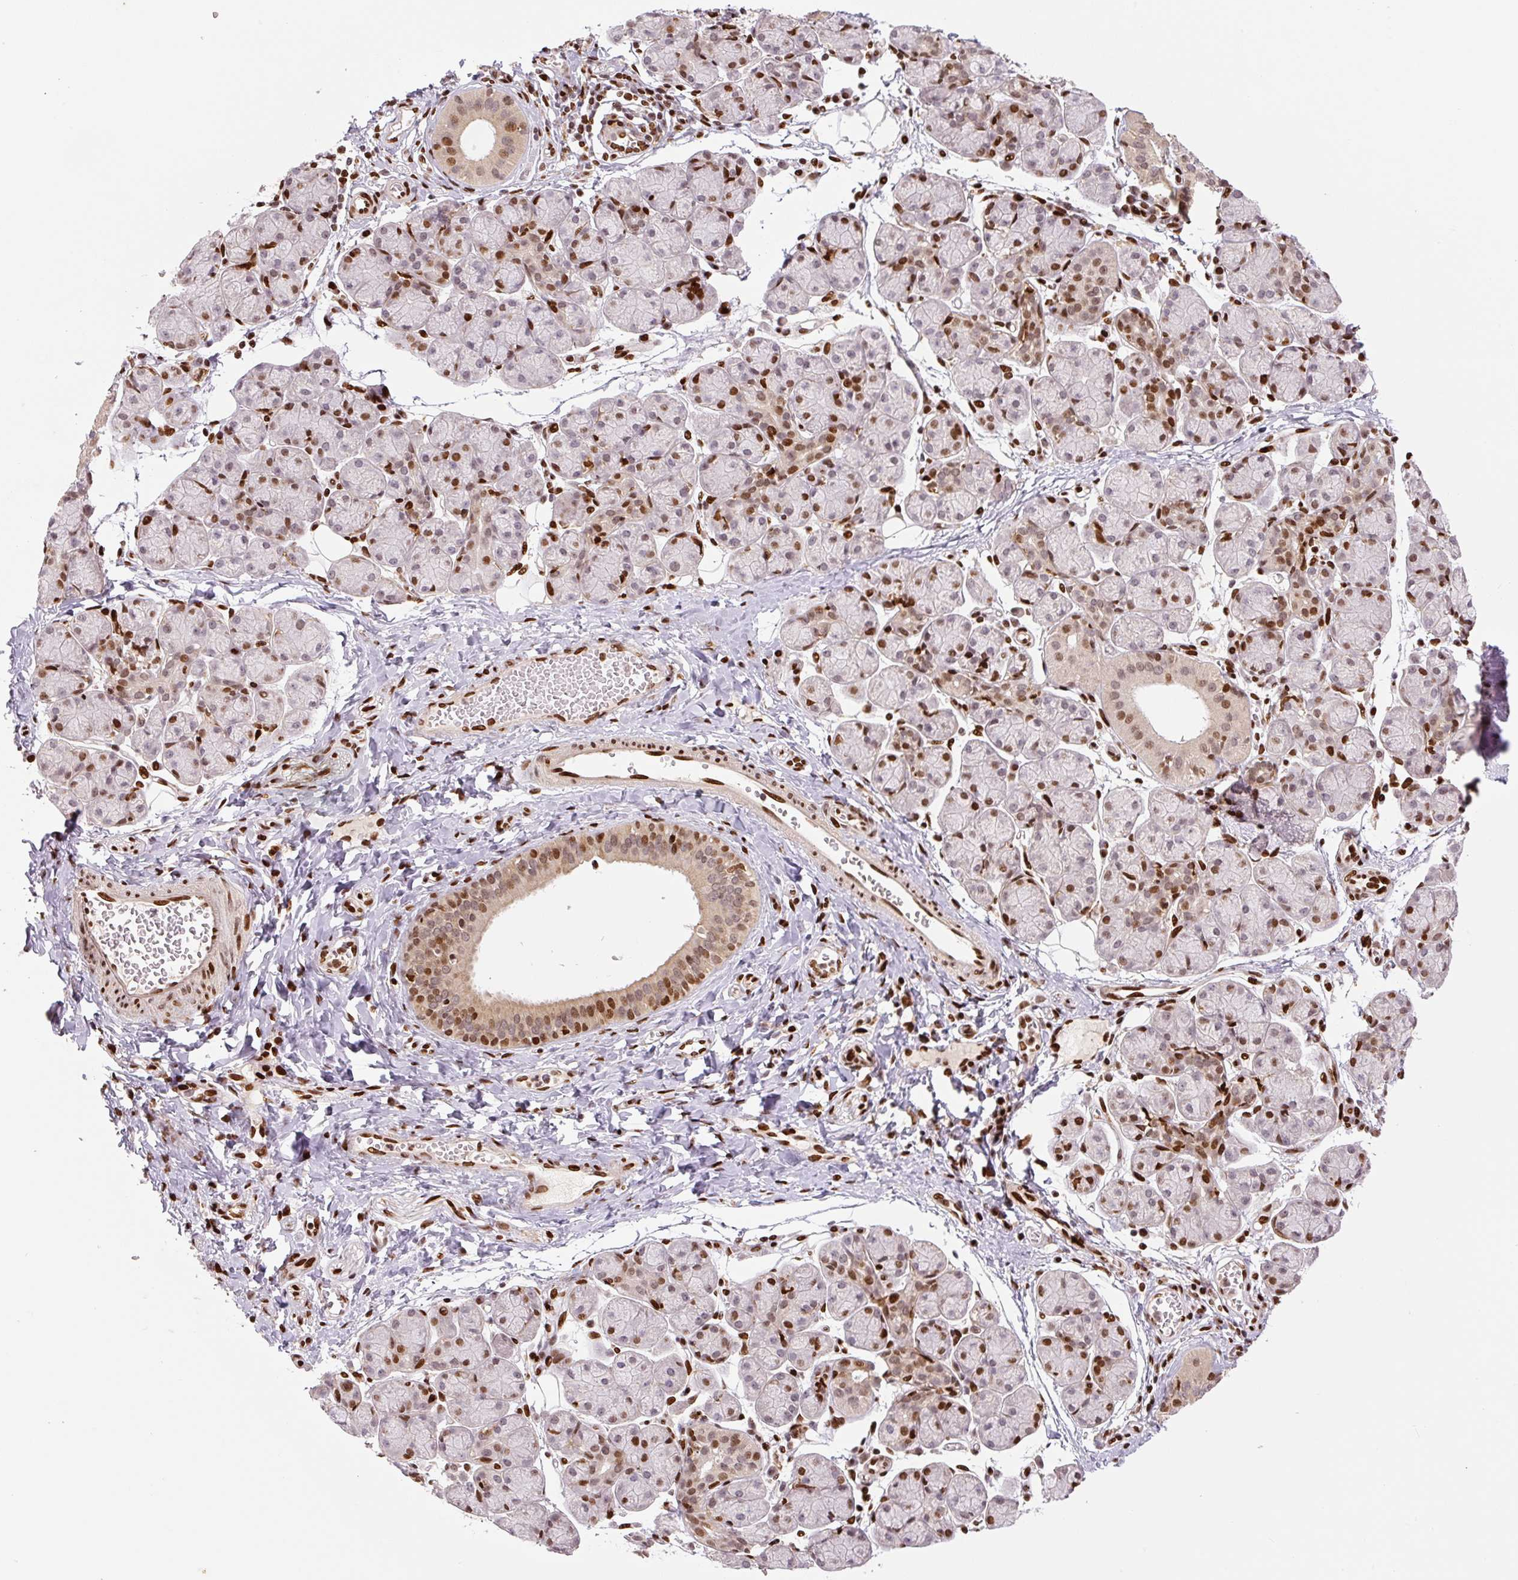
{"staining": {"intensity": "moderate", "quantity": "25%-75%", "location": "nuclear"}, "tissue": "salivary gland", "cell_type": "Glandular cells", "image_type": "normal", "snomed": [{"axis": "morphology", "description": "Normal tissue, NOS"}, {"axis": "morphology", "description": "Inflammation, NOS"}, {"axis": "topography", "description": "Lymph node"}, {"axis": "topography", "description": "Salivary gland"}], "caption": "The immunohistochemical stain highlights moderate nuclear staining in glandular cells of normal salivary gland.", "gene": "PYDC2", "patient": {"sex": "male", "age": 3}}